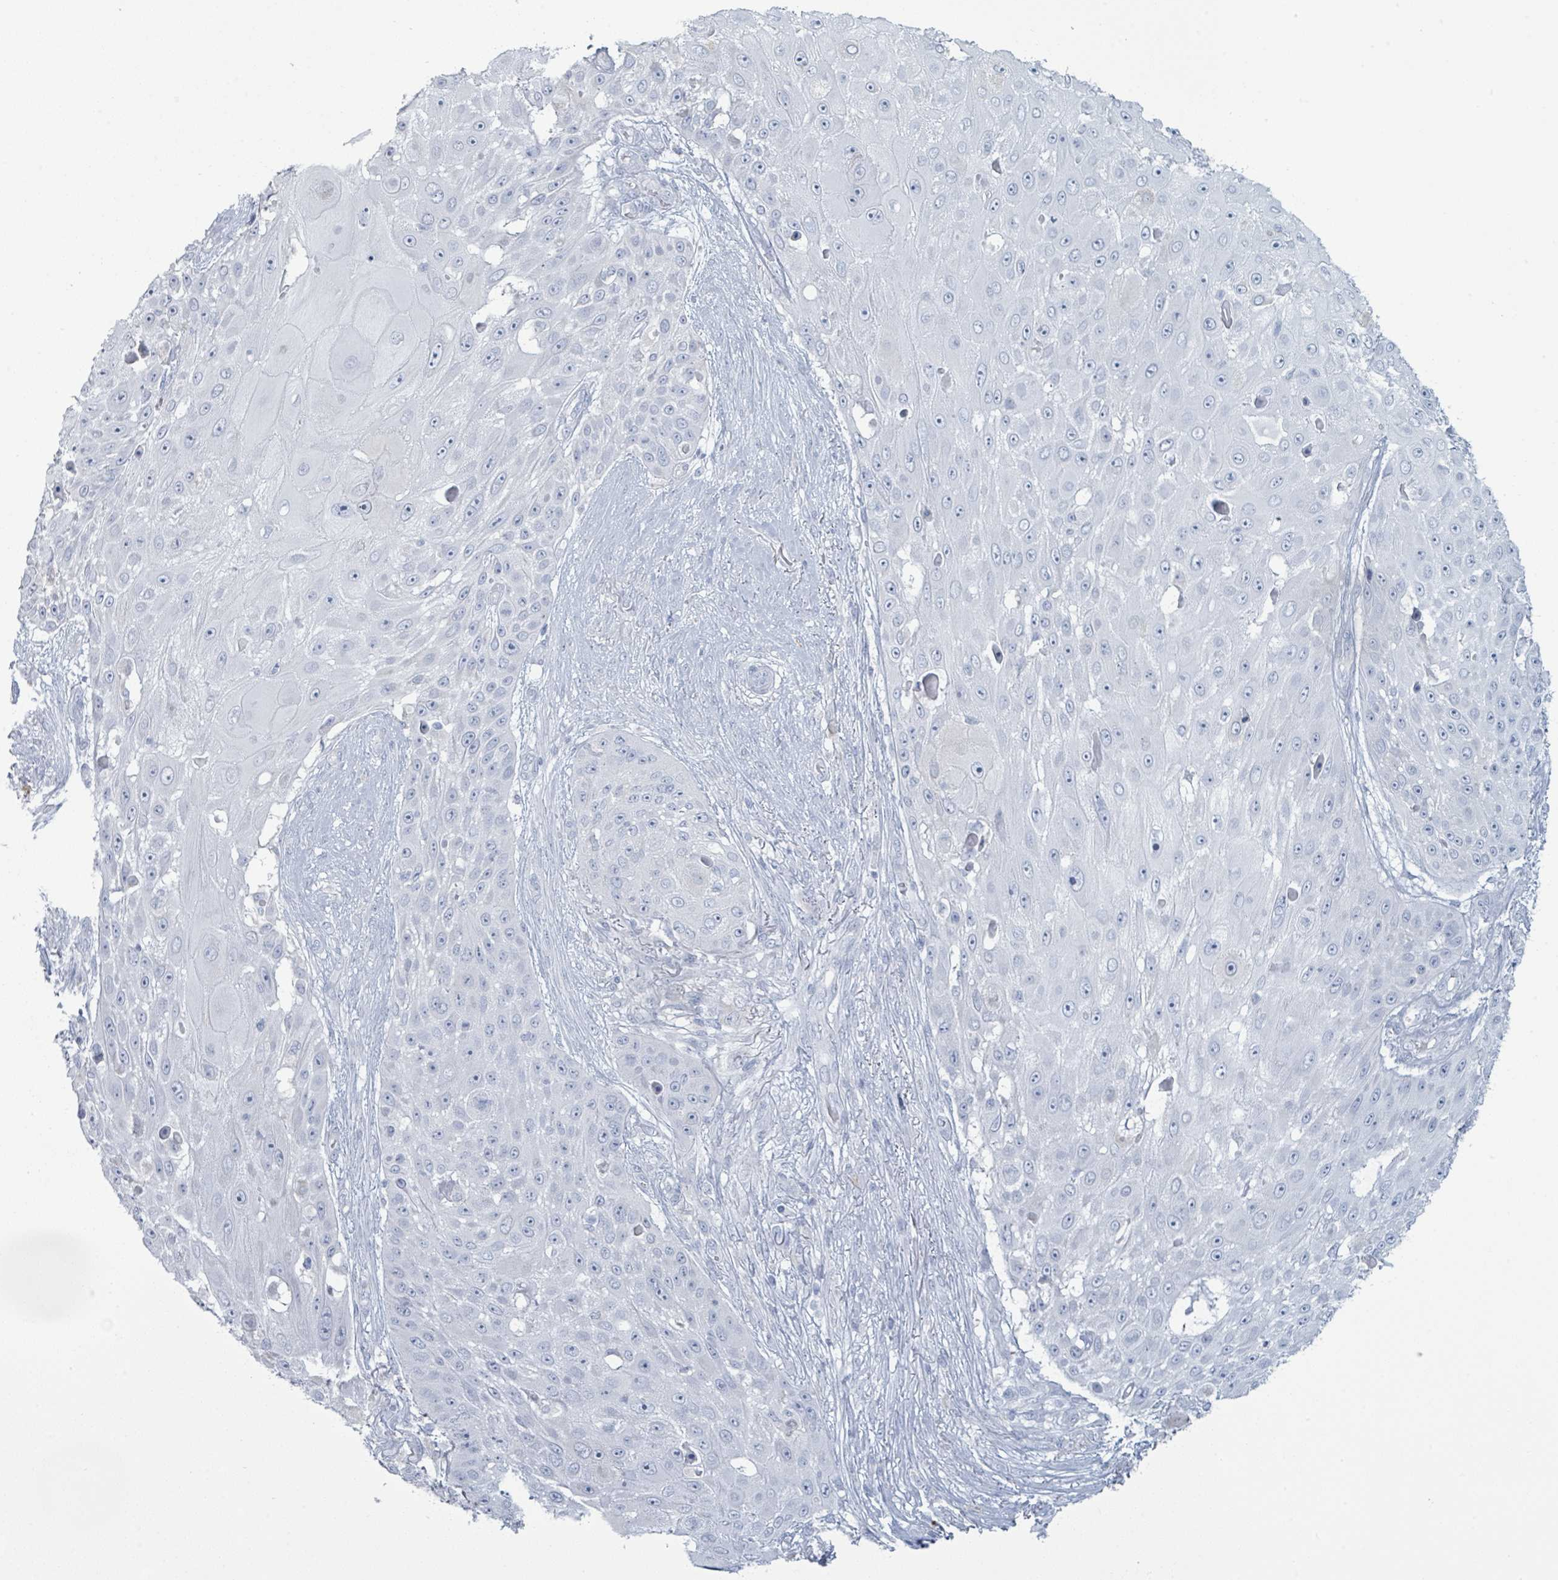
{"staining": {"intensity": "negative", "quantity": "none", "location": "none"}, "tissue": "skin cancer", "cell_type": "Tumor cells", "image_type": "cancer", "snomed": [{"axis": "morphology", "description": "Squamous cell carcinoma, NOS"}, {"axis": "topography", "description": "Skin"}], "caption": "High magnification brightfield microscopy of squamous cell carcinoma (skin) stained with DAB (3,3'-diaminobenzidine) (brown) and counterstained with hematoxylin (blue): tumor cells show no significant positivity.", "gene": "PGA3", "patient": {"sex": "female", "age": 86}}